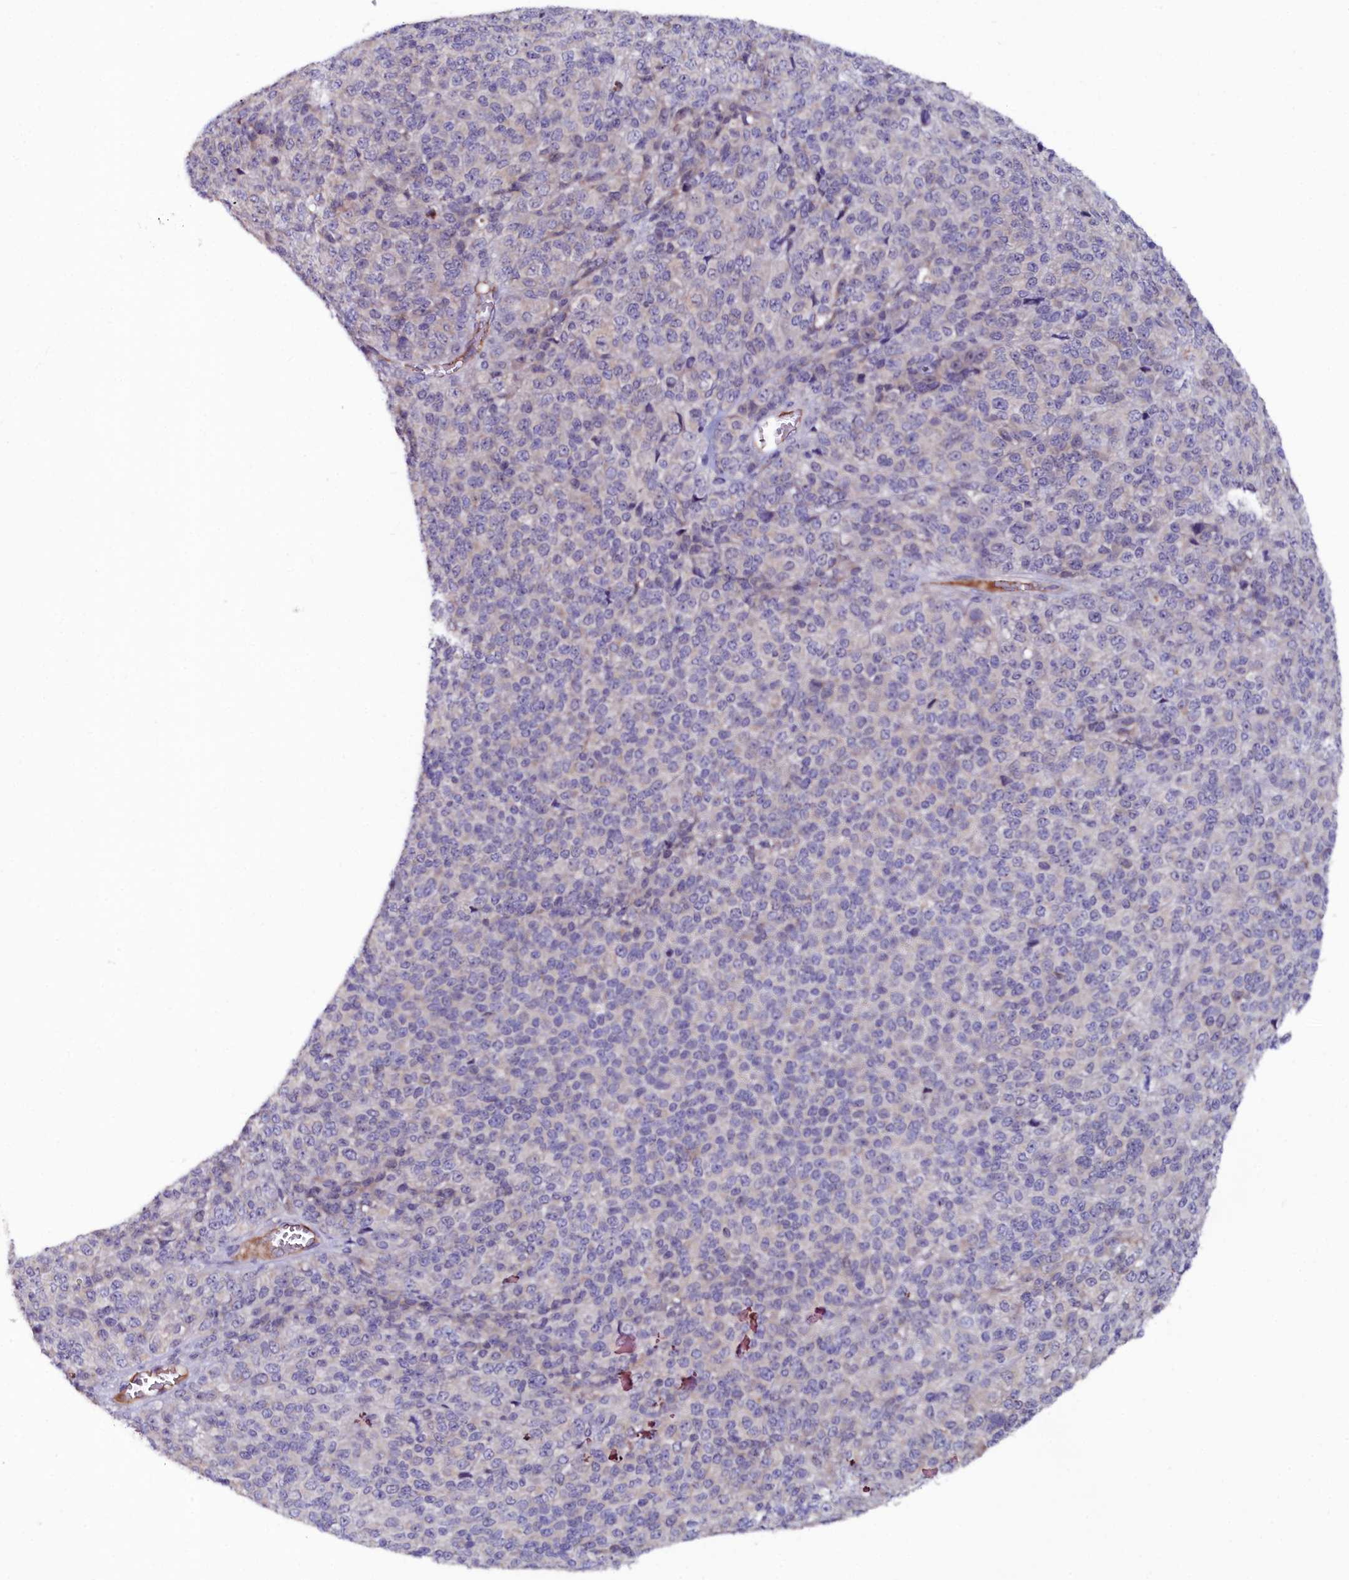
{"staining": {"intensity": "negative", "quantity": "none", "location": "none"}, "tissue": "melanoma", "cell_type": "Tumor cells", "image_type": "cancer", "snomed": [{"axis": "morphology", "description": "Malignant melanoma, Metastatic site"}, {"axis": "topography", "description": "Brain"}], "caption": "Immunohistochemistry (IHC) photomicrograph of malignant melanoma (metastatic site) stained for a protein (brown), which reveals no staining in tumor cells. (Brightfield microscopy of DAB immunohistochemistry (IHC) at high magnification).", "gene": "KCTD18", "patient": {"sex": "female", "age": 56}}